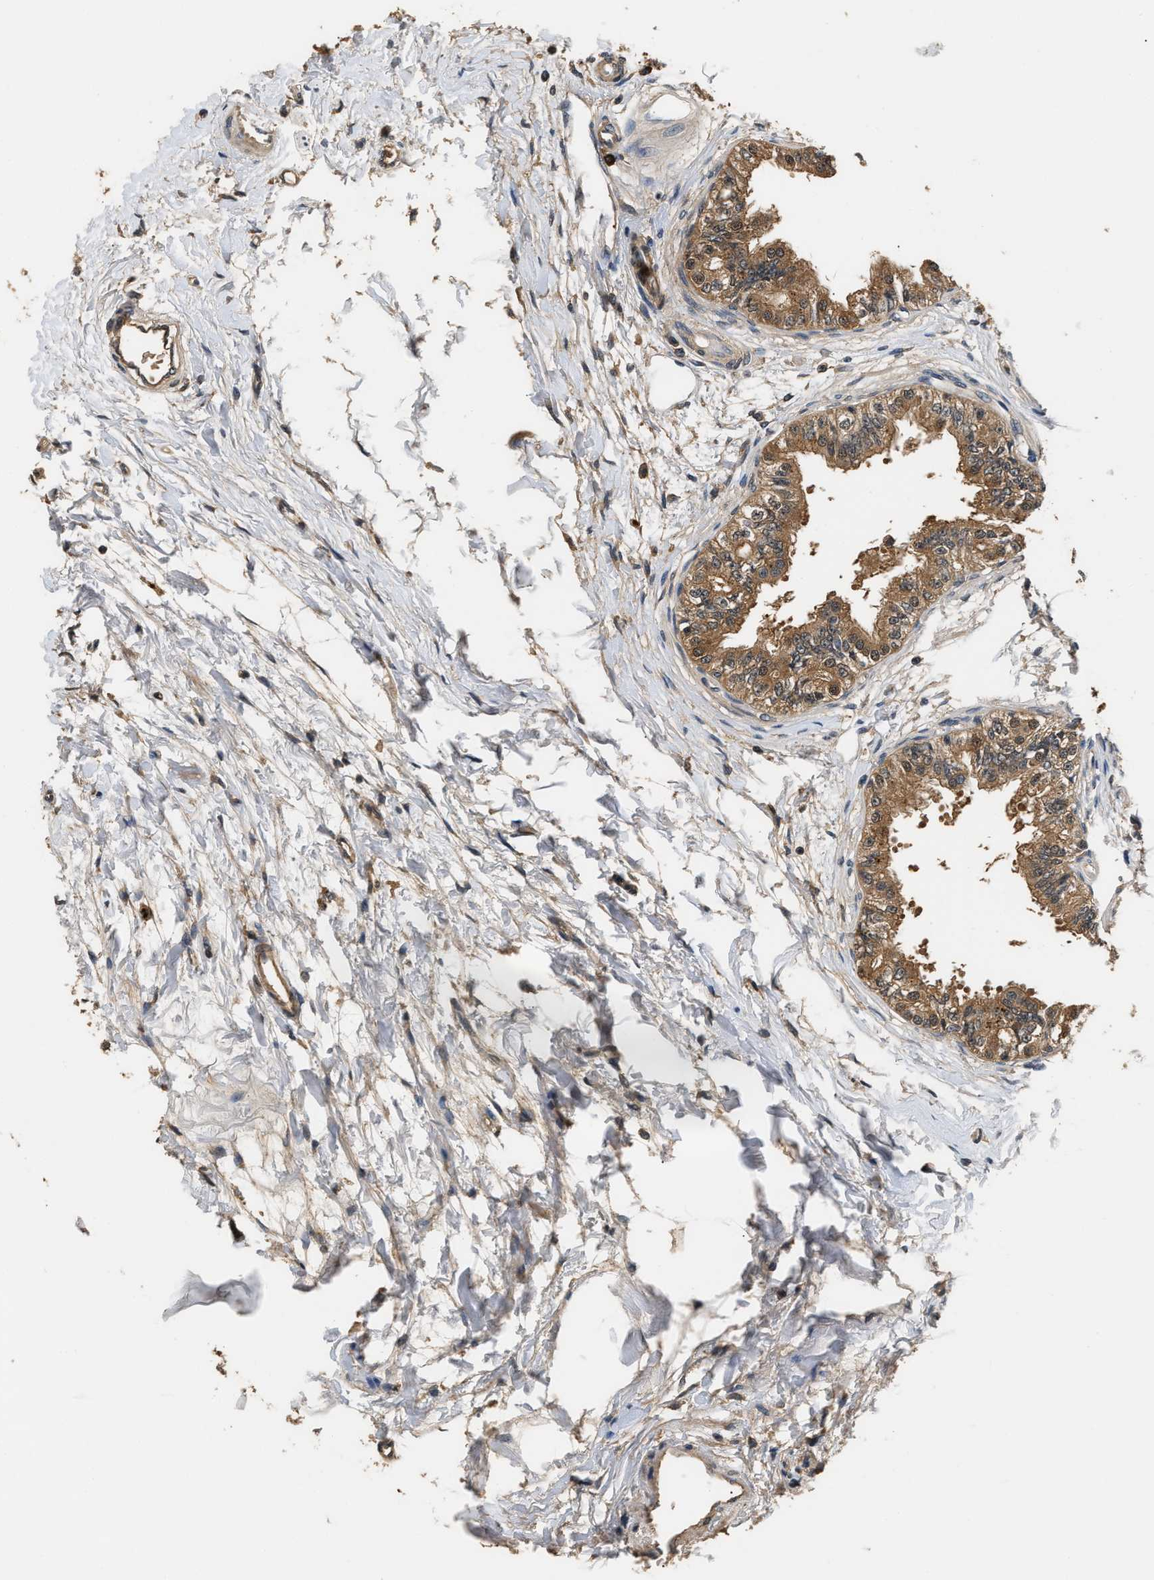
{"staining": {"intensity": "moderate", "quantity": ">75%", "location": "cytoplasmic/membranous"}, "tissue": "epididymis", "cell_type": "Glandular cells", "image_type": "normal", "snomed": [{"axis": "morphology", "description": "Normal tissue, NOS"}, {"axis": "topography", "description": "Testis"}, {"axis": "topography", "description": "Epididymis"}], "caption": "DAB (3,3'-diaminobenzidine) immunohistochemical staining of normal human epididymis reveals moderate cytoplasmic/membranous protein expression in approximately >75% of glandular cells. (DAB (3,3'-diaminobenzidine) IHC, brown staining for protein, blue staining for nuclei).", "gene": "GPI", "patient": {"sex": "male", "age": 36}}